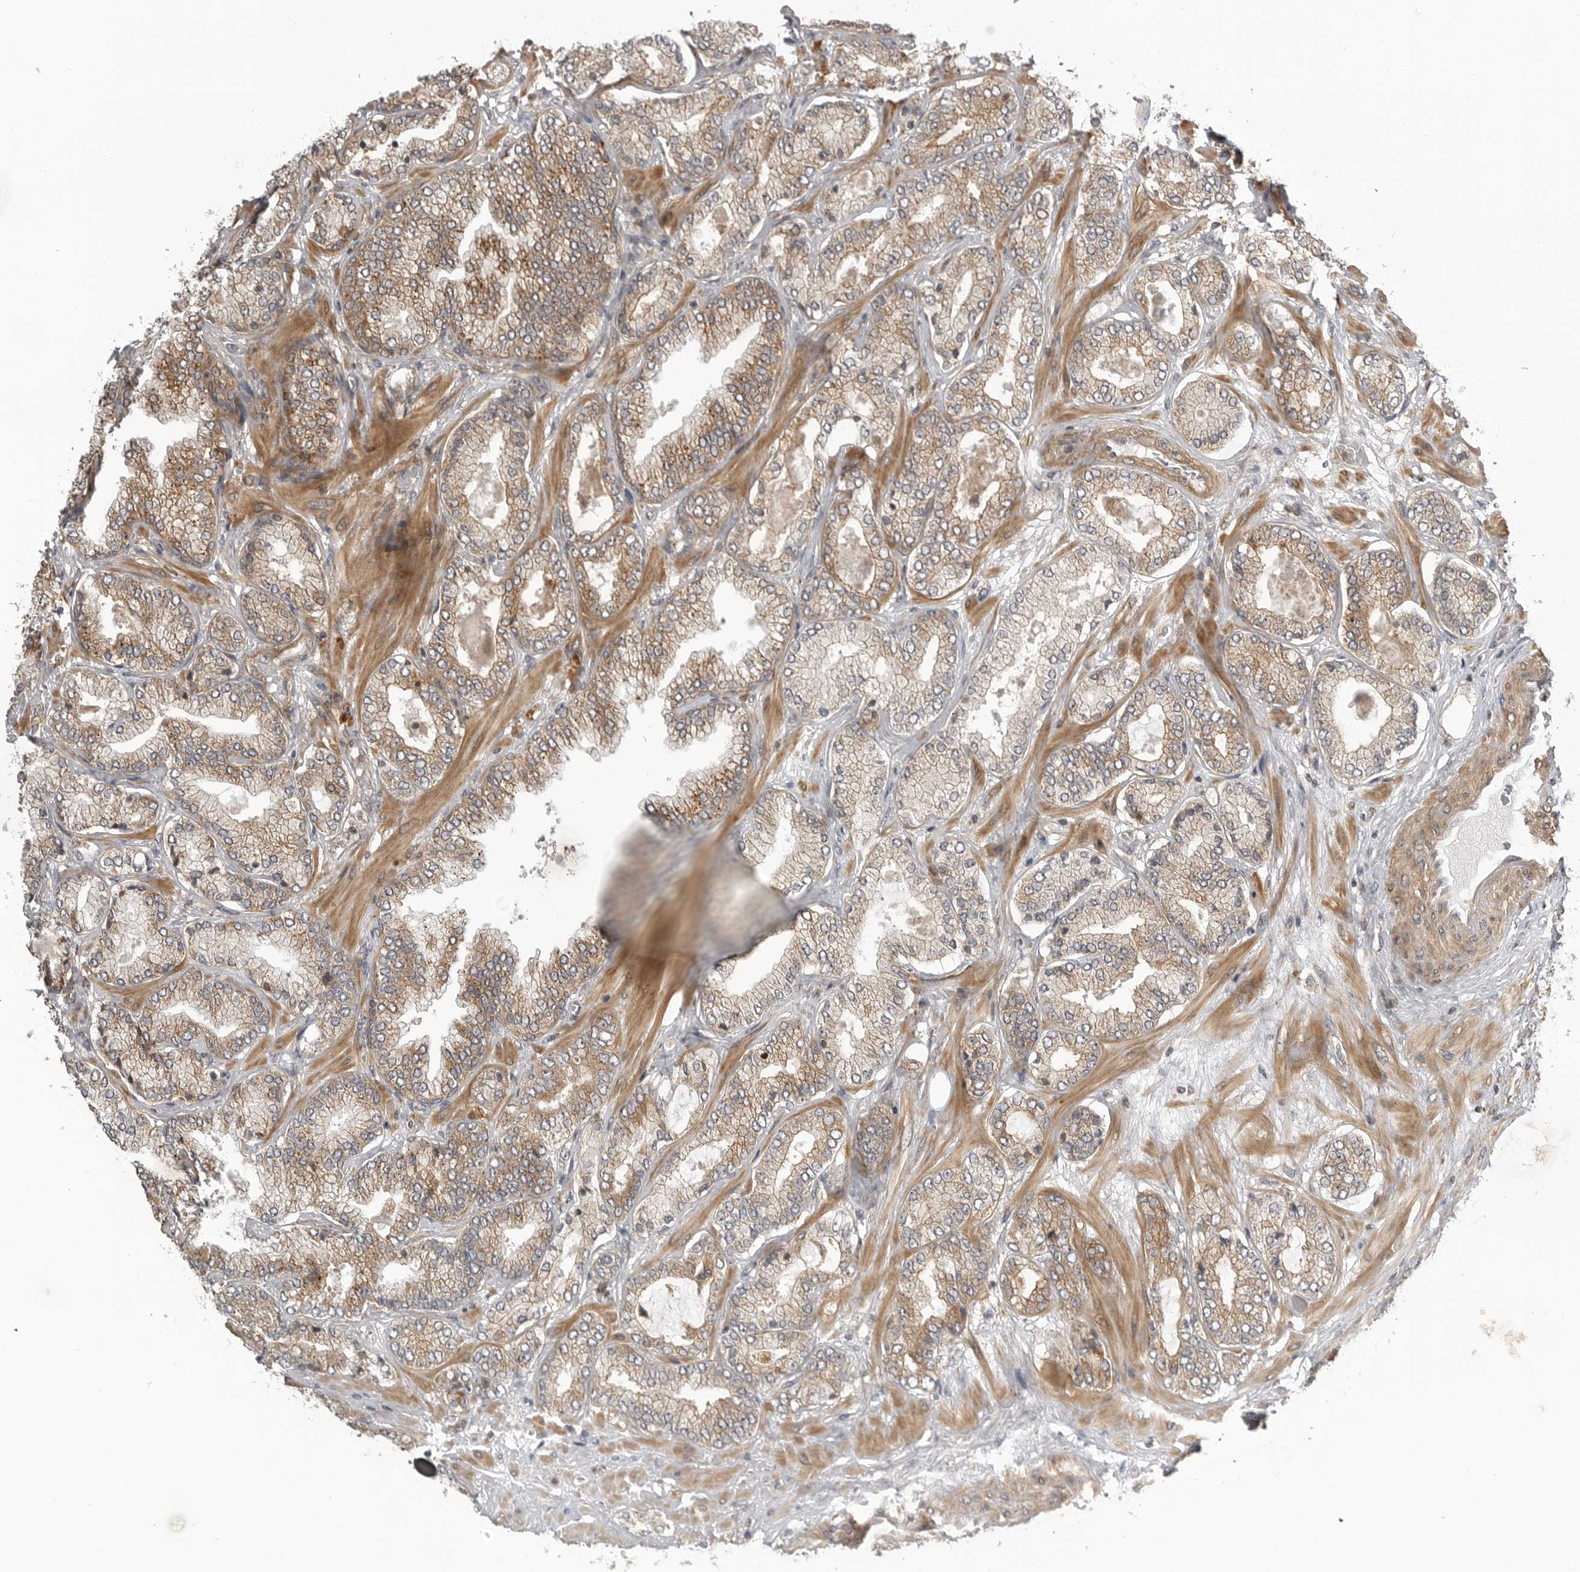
{"staining": {"intensity": "moderate", "quantity": ">75%", "location": "cytoplasmic/membranous"}, "tissue": "prostate cancer", "cell_type": "Tumor cells", "image_type": "cancer", "snomed": [{"axis": "morphology", "description": "Adenocarcinoma, High grade"}, {"axis": "topography", "description": "Prostate"}], "caption": "Moderate cytoplasmic/membranous positivity for a protein is seen in approximately >75% of tumor cells of prostate high-grade adenocarcinoma using IHC.", "gene": "LRRC45", "patient": {"sex": "male", "age": 58}}